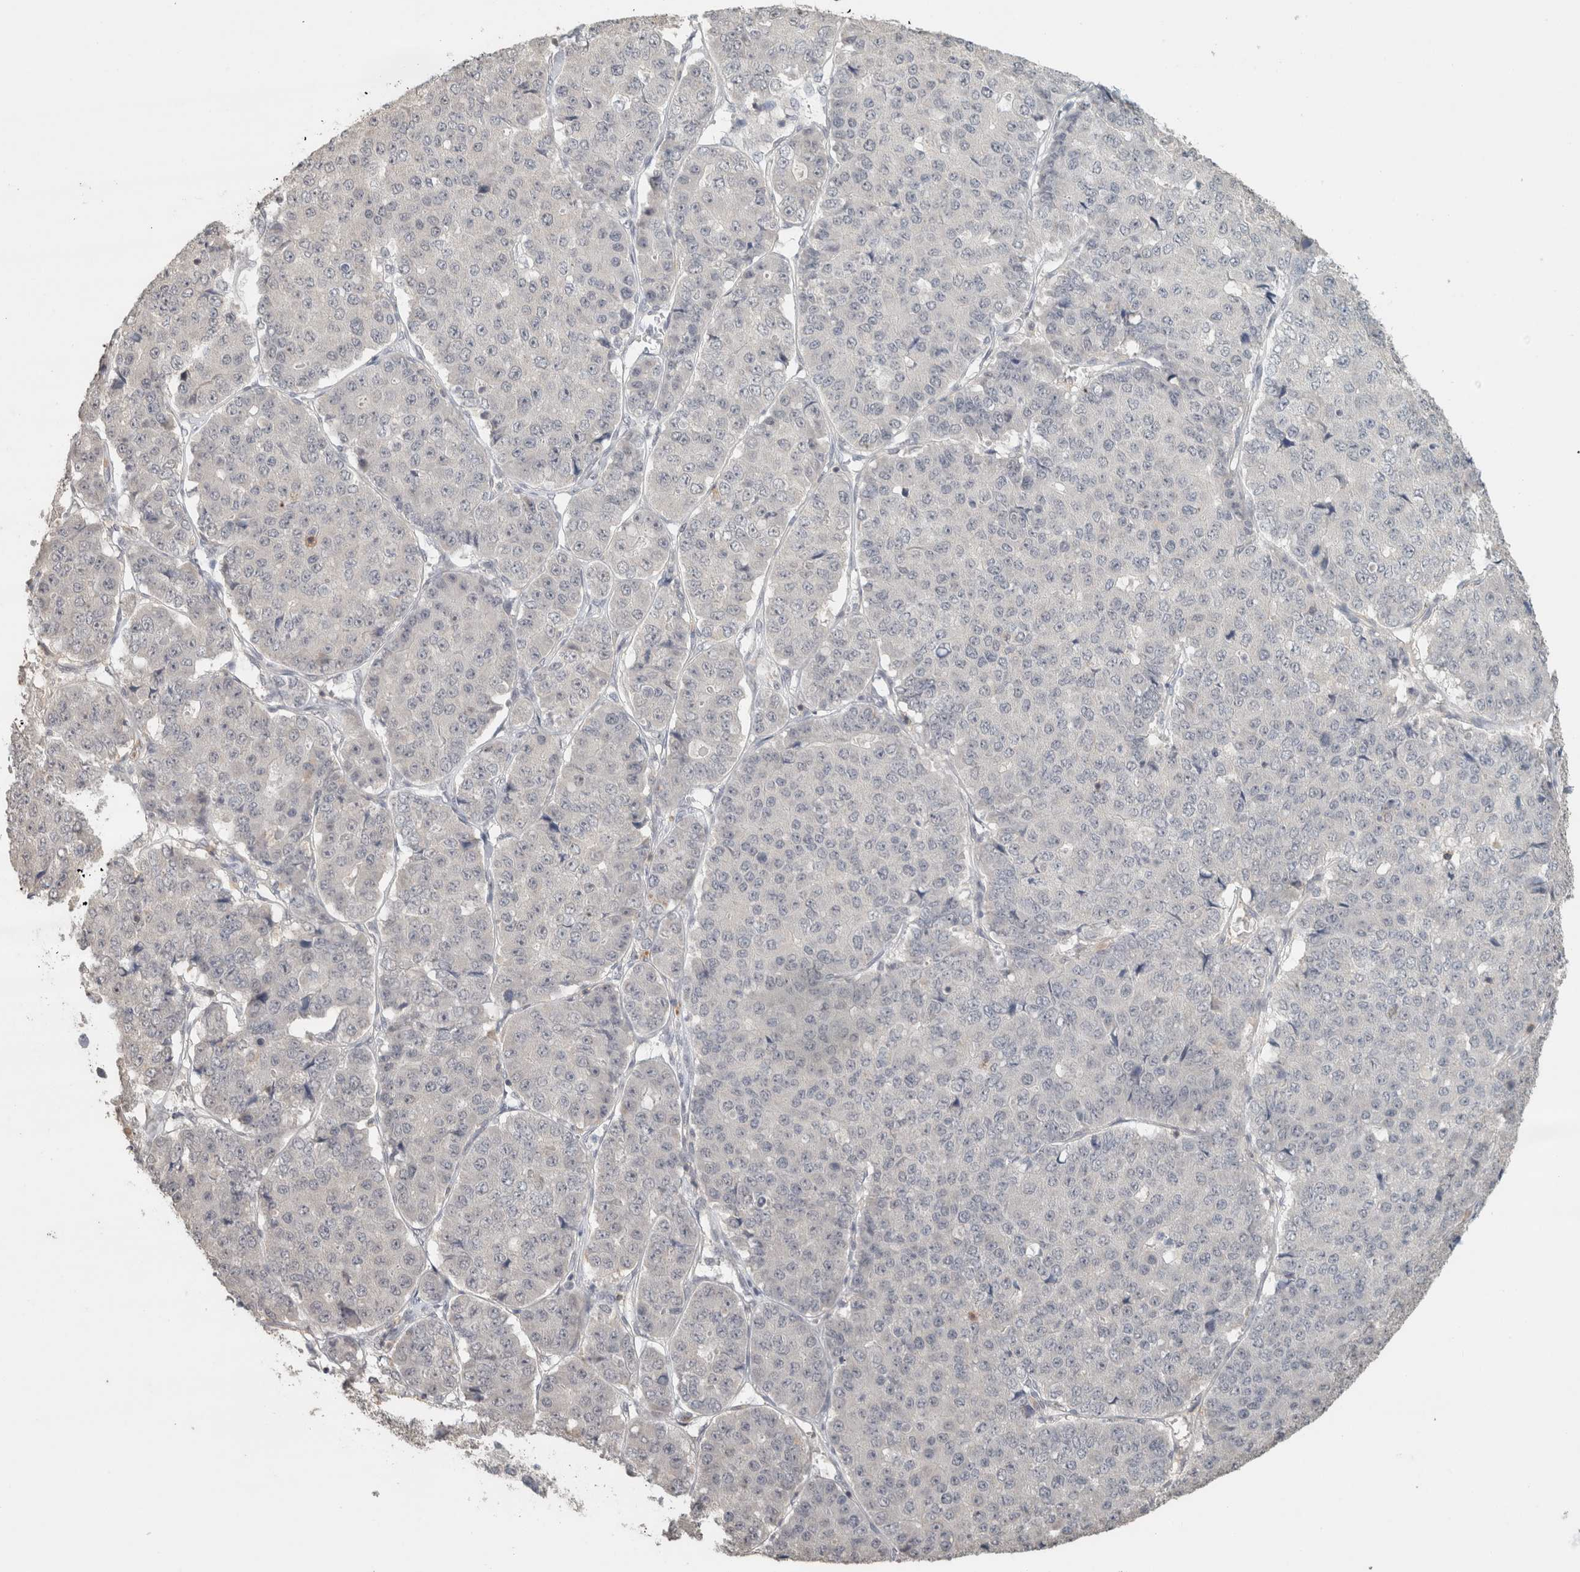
{"staining": {"intensity": "negative", "quantity": "none", "location": "none"}, "tissue": "pancreatic cancer", "cell_type": "Tumor cells", "image_type": "cancer", "snomed": [{"axis": "morphology", "description": "Adenocarcinoma, NOS"}, {"axis": "topography", "description": "Pancreas"}], "caption": "Tumor cells are negative for brown protein staining in adenocarcinoma (pancreatic).", "gene": "TRAT1", "patient": {"sex": "male", "age": 50}}